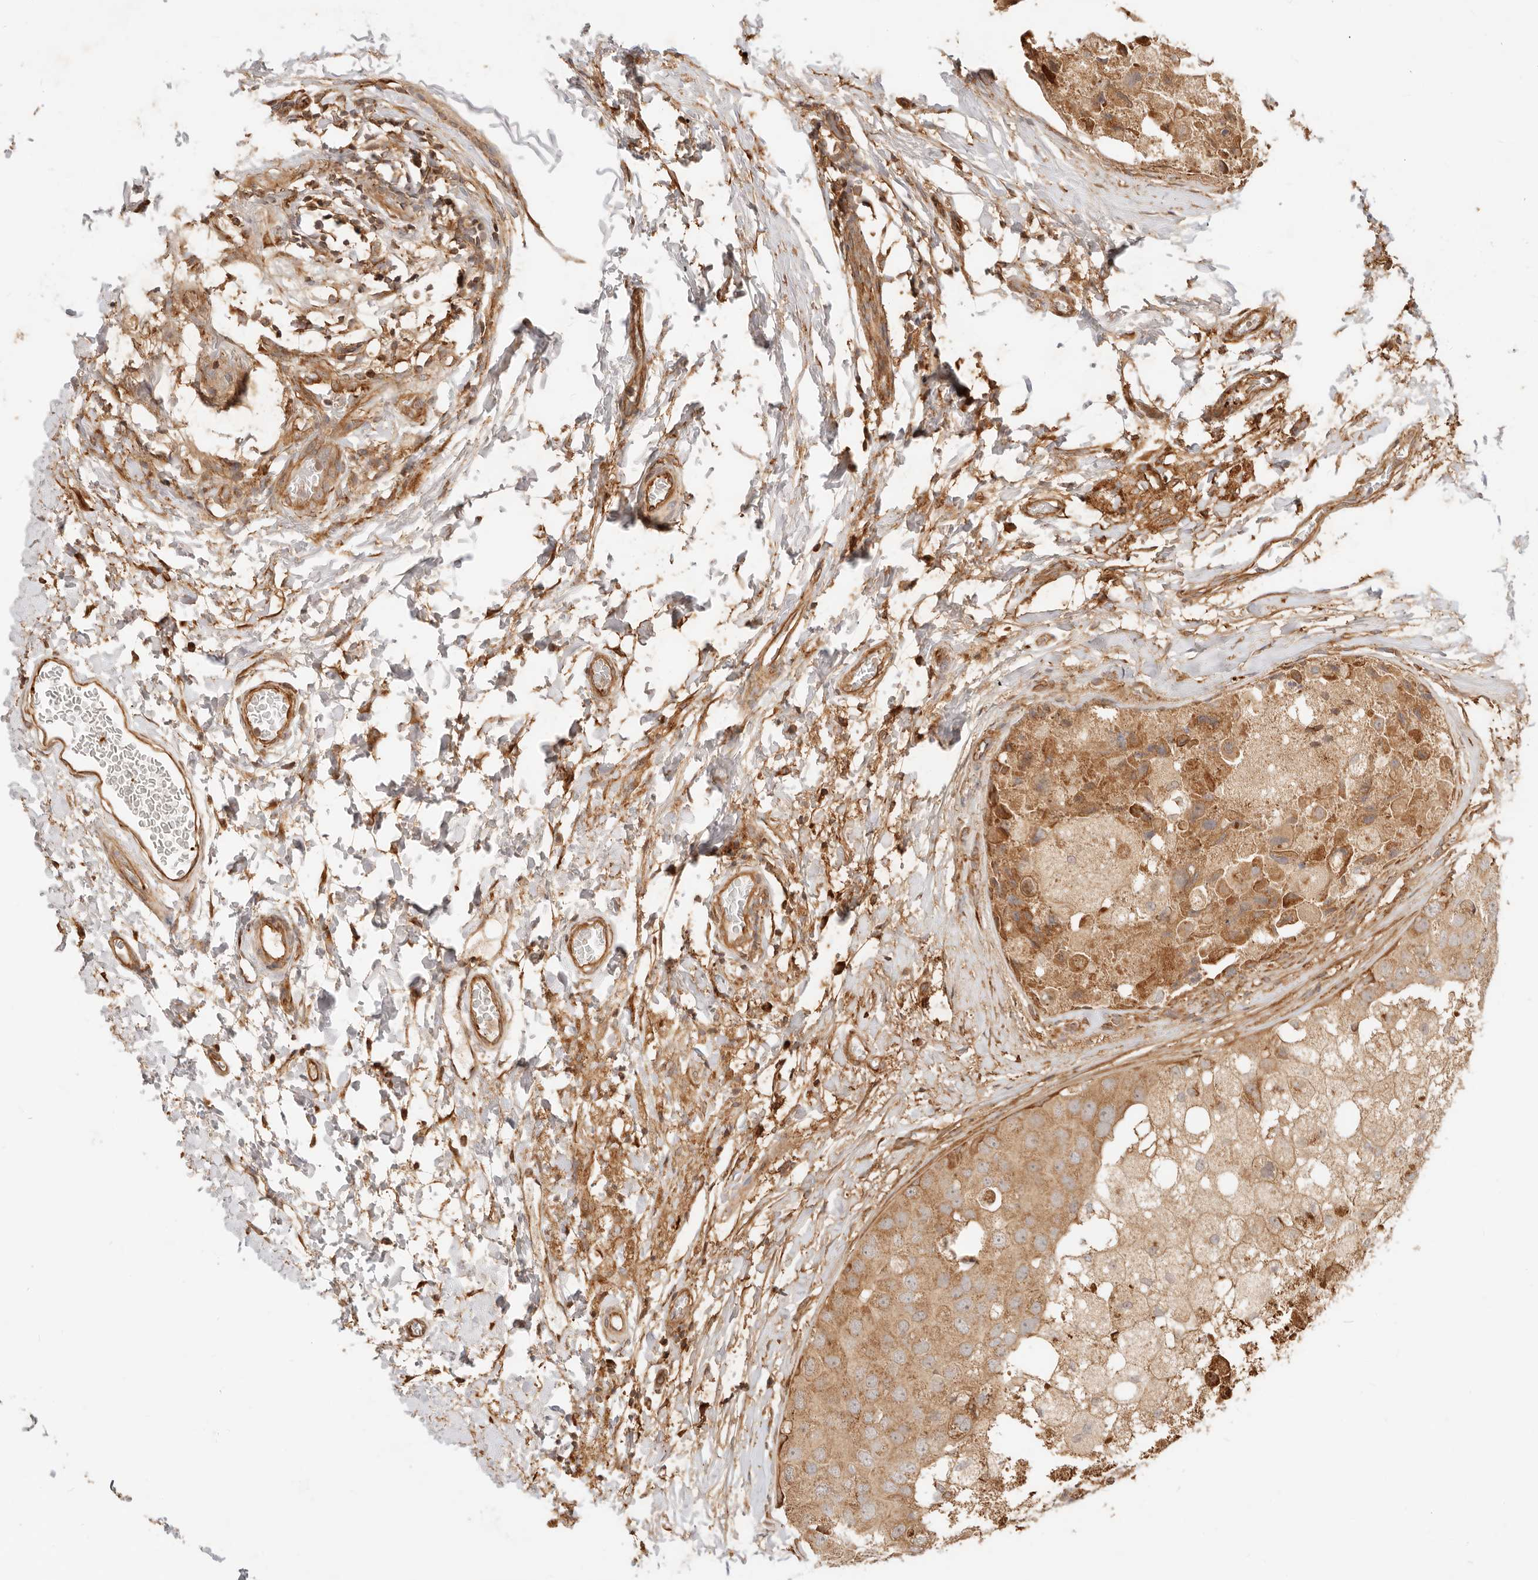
{"staining": {"intensity": "moderate", "quantity": ">75%", "location": "cytoplasmic/membranous"}, "tissue": "breast cancer", "cell_type": "Tumor cells", "image_type": "cancer", "snomed": [{"axis": "morphology", "description": "Duct carcinoma"}, {"axis": "topography", "description": "Breast"}], "caption": "Intraductal carcinoma (breast) stained with a protein marker demonstrates moderate staining in tumor cells.", "gene": "UBXN10", "patient": {"sex": "female", "age": 62}}